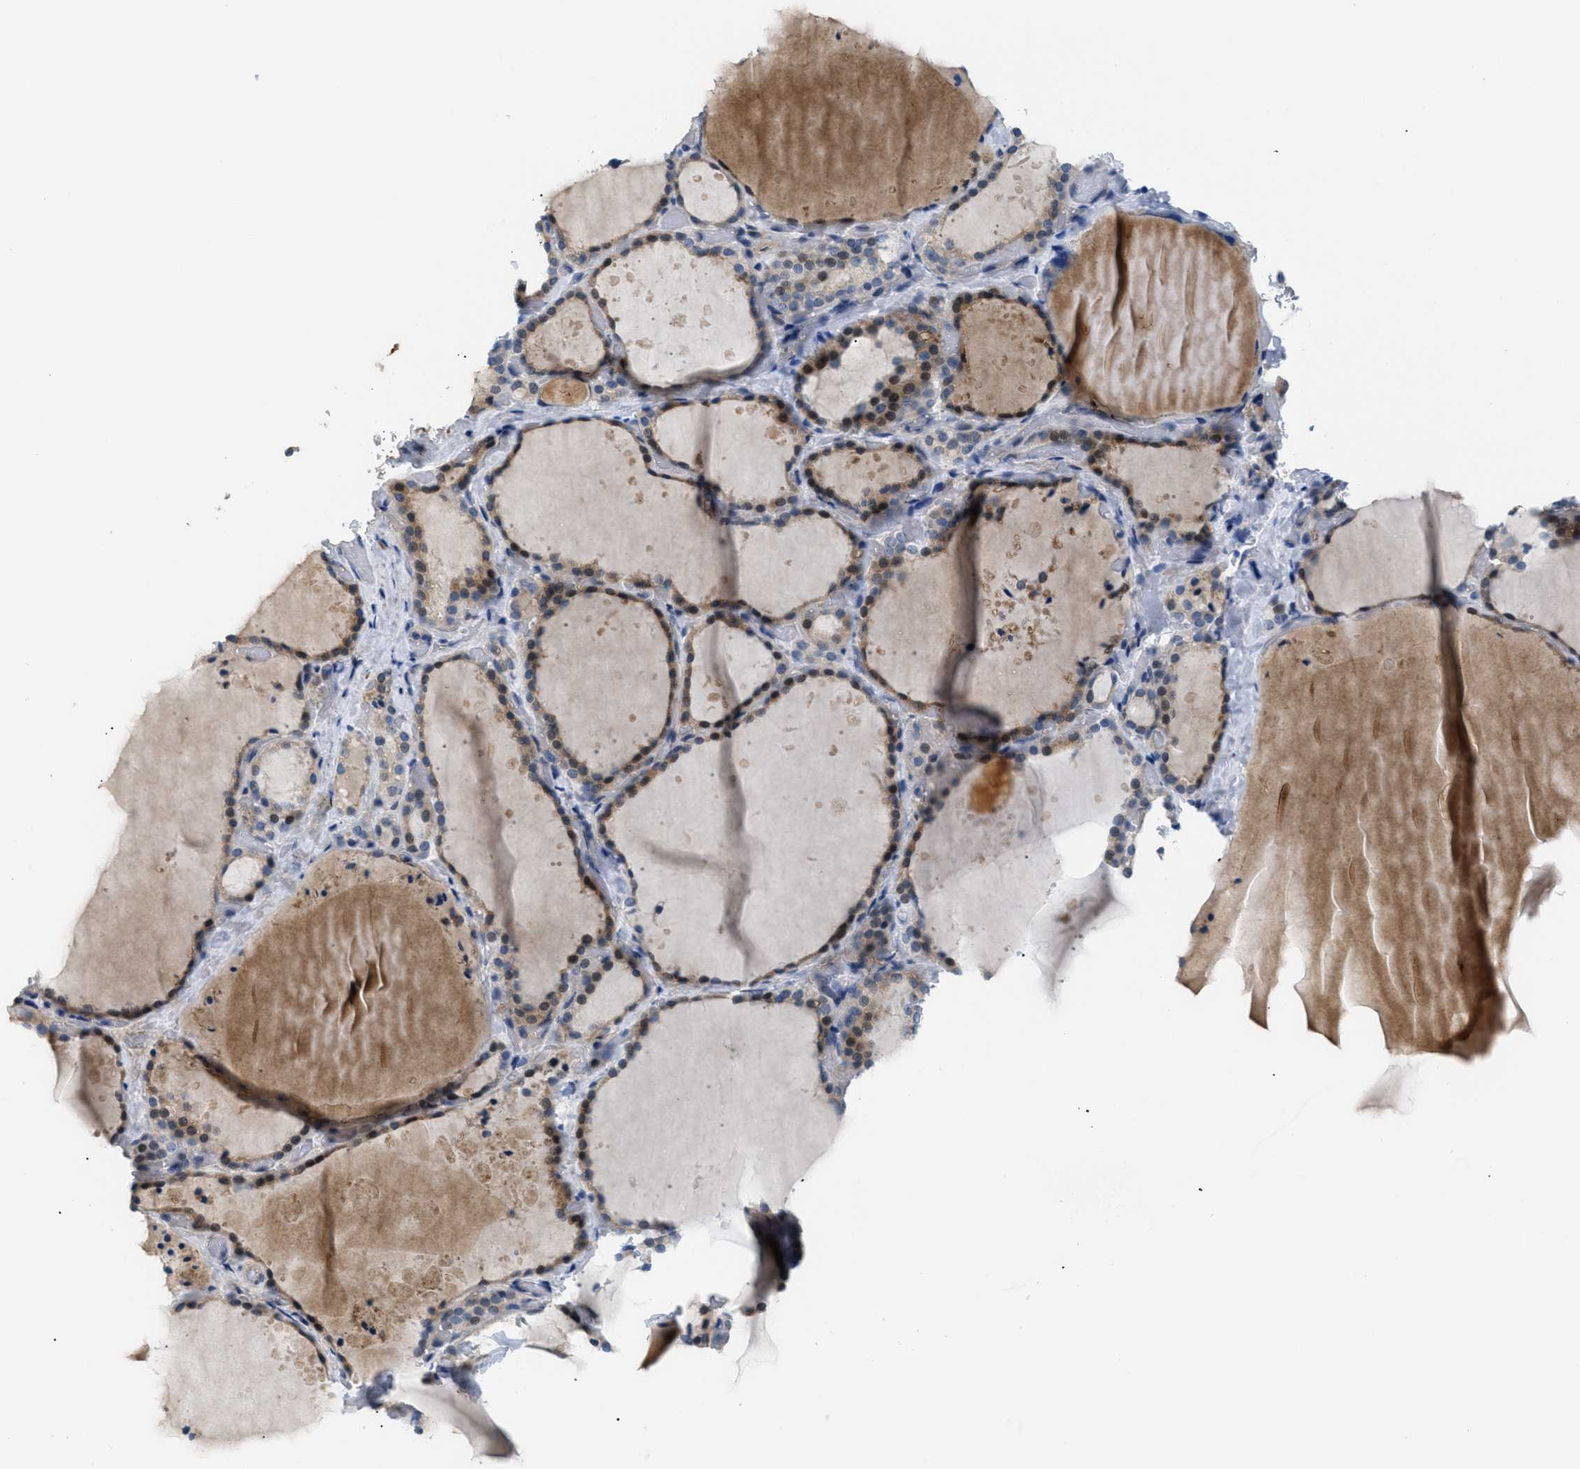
{"staining": {"intensity": "moderate", "quantity": "25%-75%", "location": "cytoplasmic/membranous,nuclear"}, "tissue": "thyroid gland", "cell_type": "Glandular cells", "image_type": "normal", "snomed": [{"axis": "morphology", "description": "Normal tissue, NOS"}, {"axis": "topography", "description": "Thyroid gland"}], "caption": "Immunohistochemical staining of normal human thyroid gland demonstrates medium levels of moderate cytoplasmic/membranous,nuclear staining in about 25%-75% of glandular cells. (IHC, brightfield microscopy, high magnification).", "gene": "ICA1", "patient": {"sex": "female", "age": 44}}